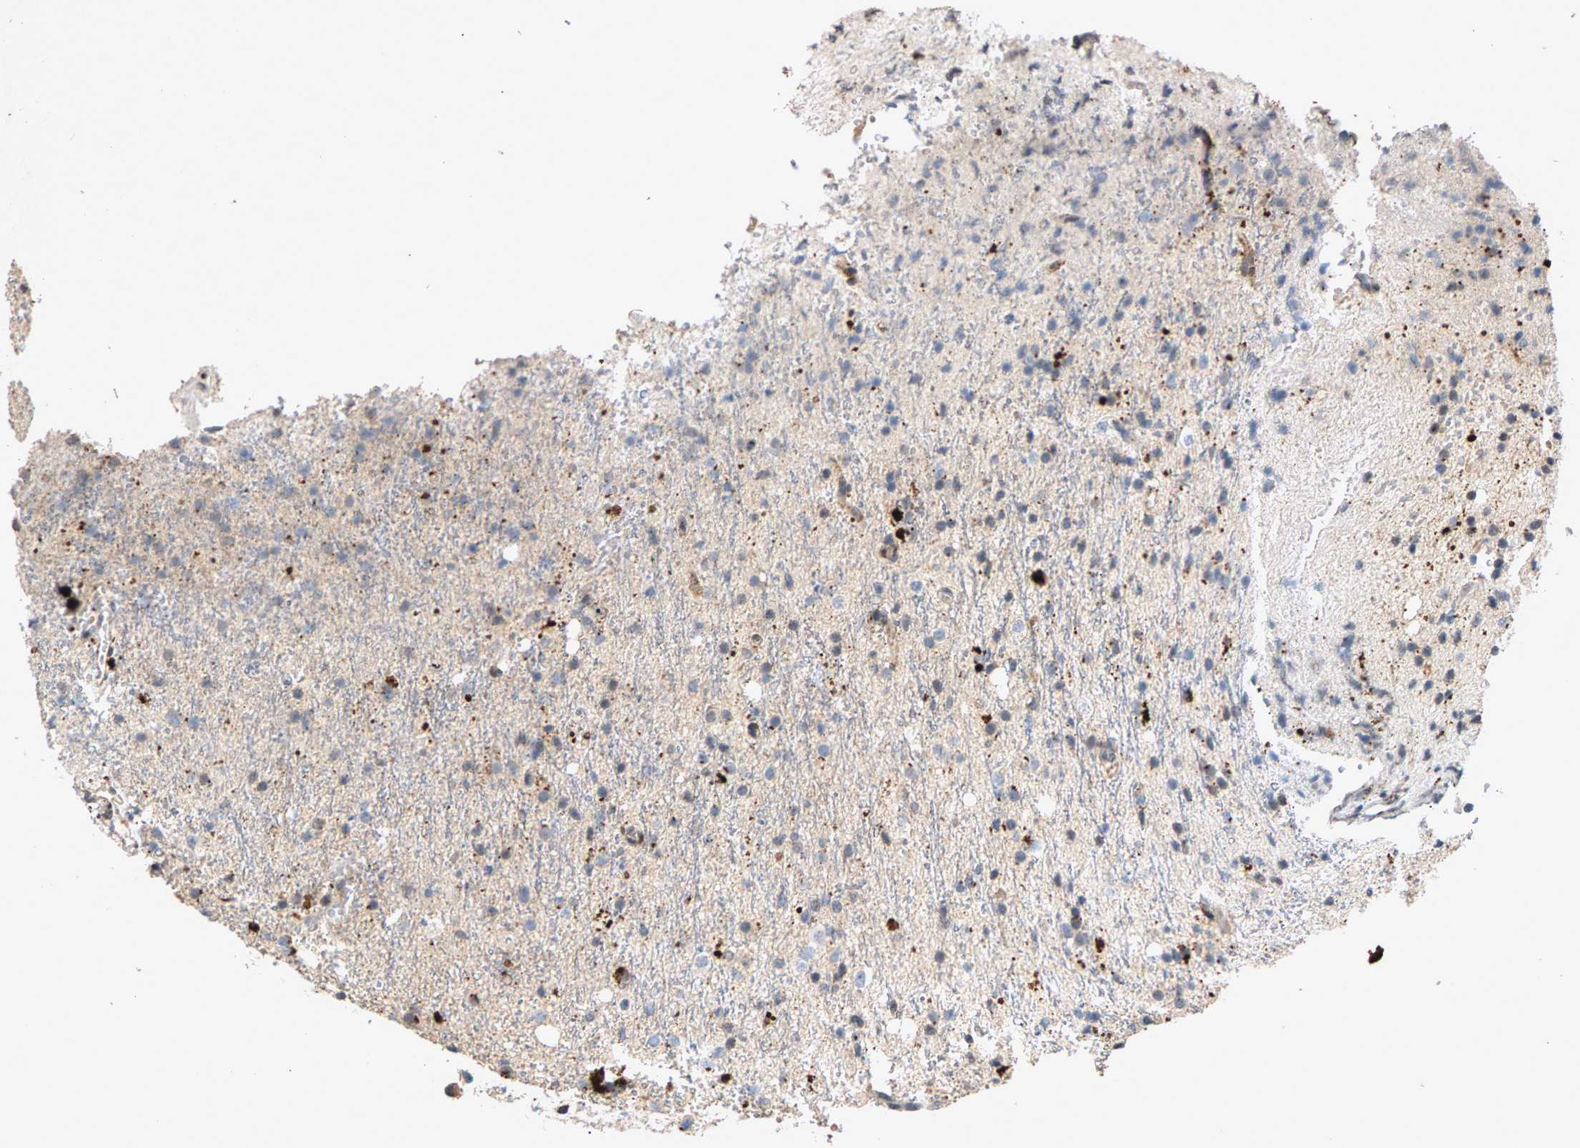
{"staining": {"intensity": "negative", "quantity": "none", "location": "none"}, "tissue": "glioma", "cell_type": "Tumor cells", "image_type": "cancer", "snomed": [{"axis": "morphology", "description": "Glioma, malignant, High grade"}, {"axis": "topography", "description": "Brain"}], "caption": "Tumor cells are negative for protein expression in human glioma.", "gene": "ZPR1", "patient": {"sex": "male", "age": 47}}